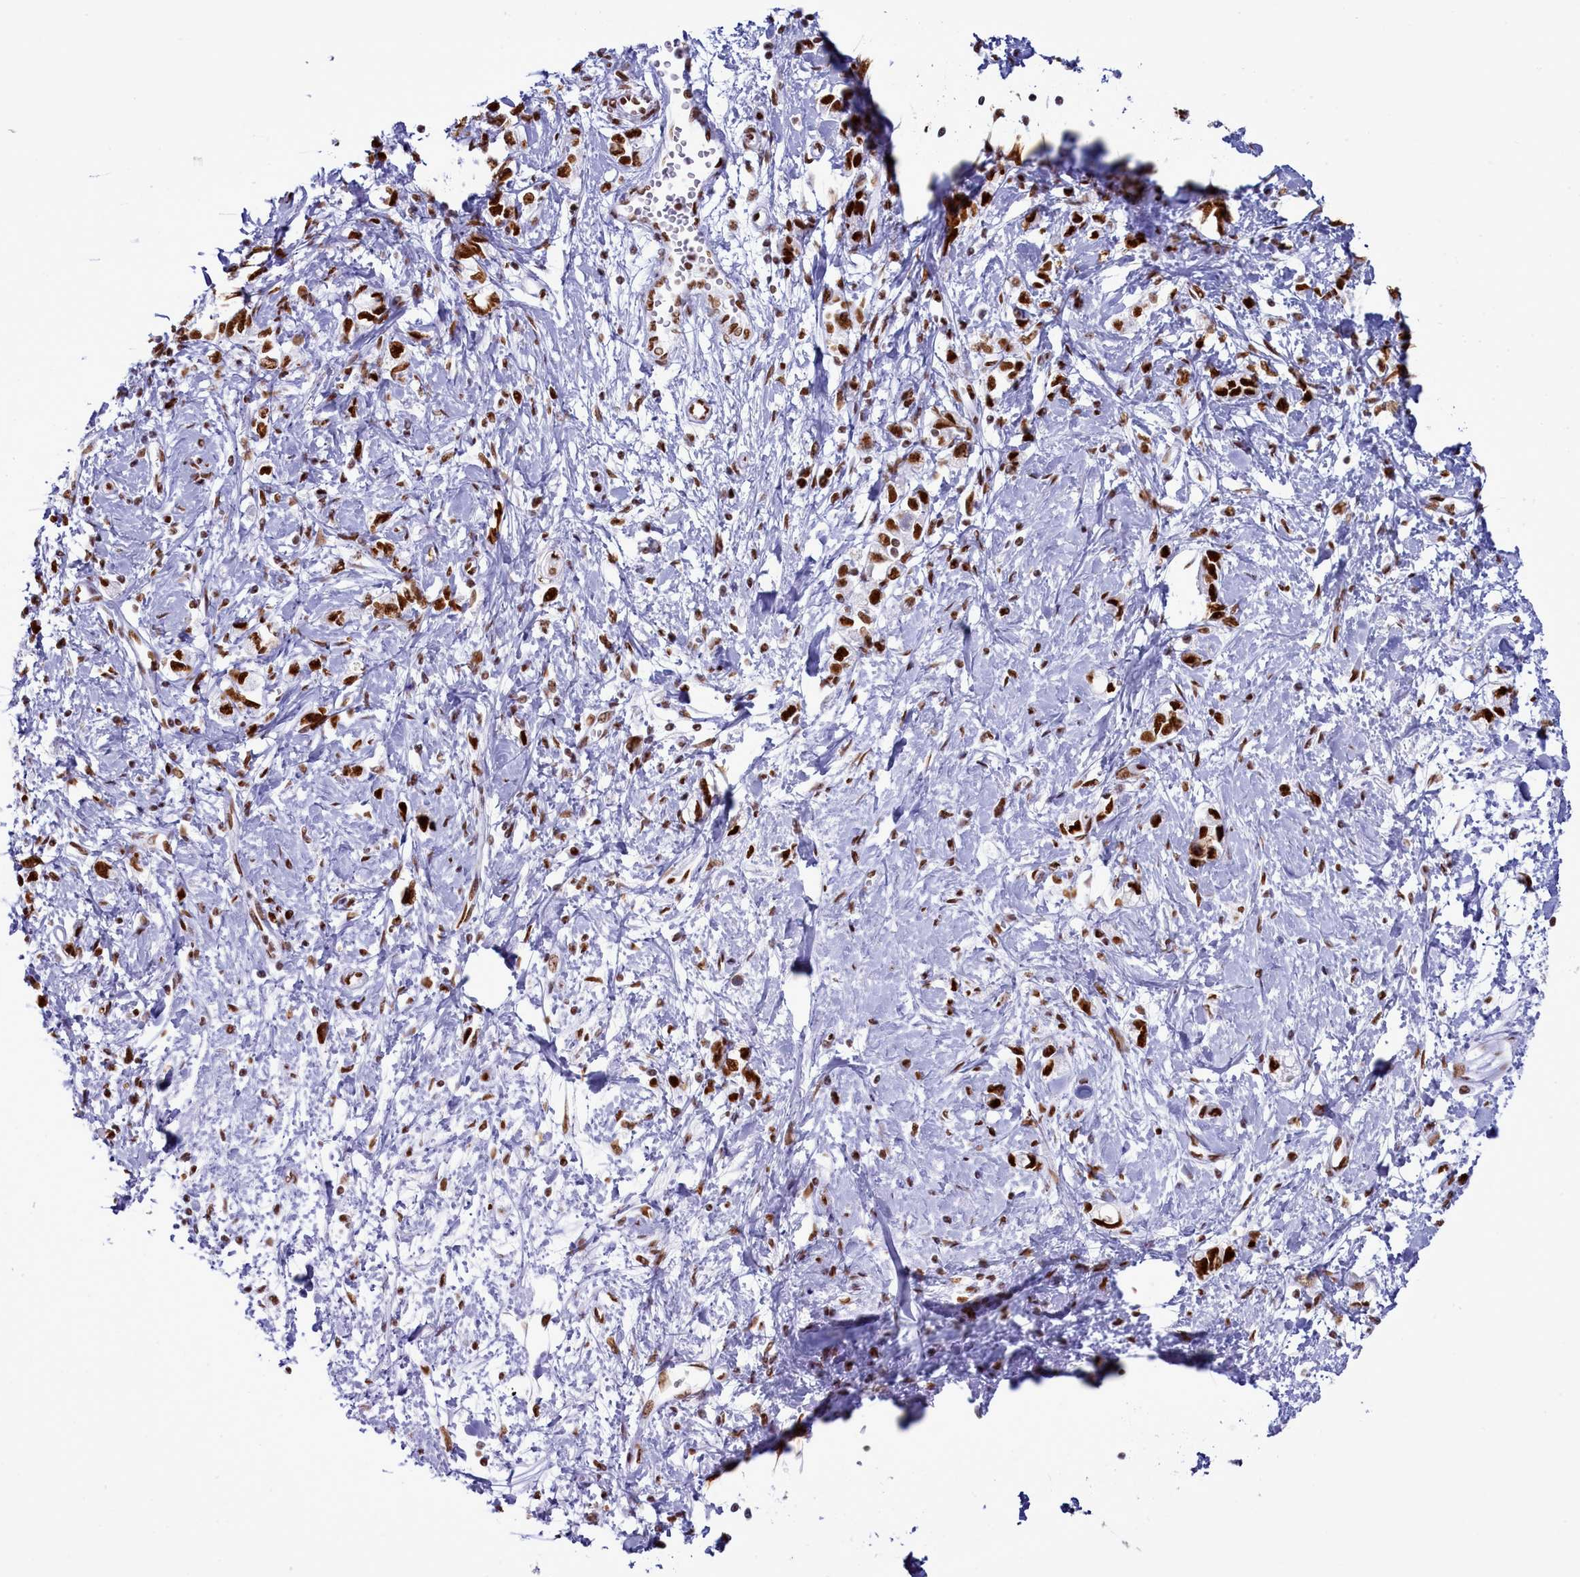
{"staining": {"intensity": "strong", "quantity": ">75%", "location": "nuclear"}, "tissue": "stomach cancer", "cell_type": "Tumor cells", "image_type": "cancer", "snomed": [{"axis": "morphology", "description": "Adenocarcinoma, NOS"}, {"axis": "topography", "description": "Stomach"}], "caption": "Stomach adenocarcinoma stained with a protein marker displays strong staining in tumor cells.", "gene": "RALY", "patient": {"sex": "female", "age": 76}}